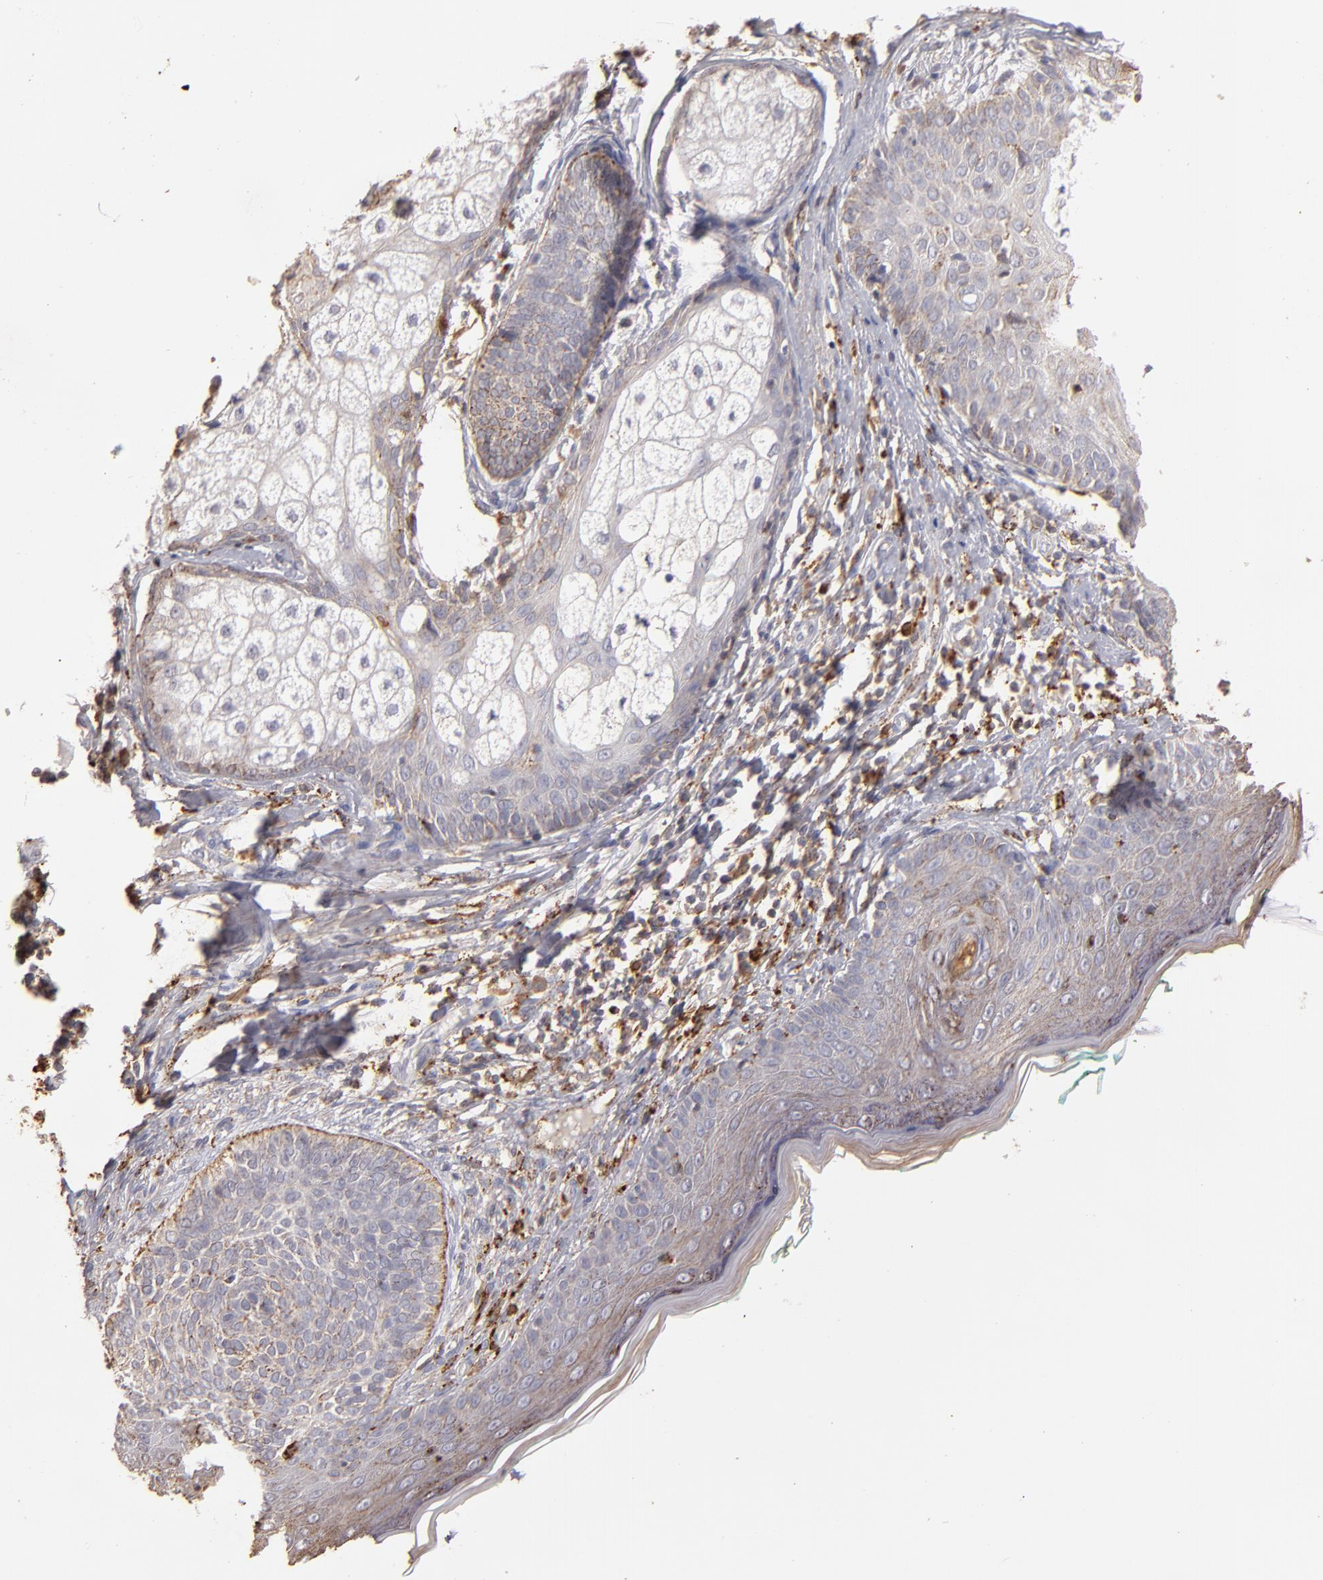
{"staining": {"intensity": "weak", "quantity": "25%-75%", "location": "cytoplasmic/membranous"}, "tissue": "skin cancer", "cell_type": "Tumor cells", "image_type": "cancer", "snomed": [{"axis": "morphology", "description": "Normal tissue, NOS"}, {"axis": "morphology", "description": "Basal cell carcinoma"}, {"axis": "topography", "description": "Skin"}], "caption": "High-magnification brightfield microscopy of skin cancer stained with DAB (brown) and counterstained with hematoxylin (blue). tumor cells exhibit weak cytoplasmic/membranous staining is appreciated in approximately25%-75% of cells.", "gene": "TRAF1", "patient": {"sex": "male", "age": 76}}